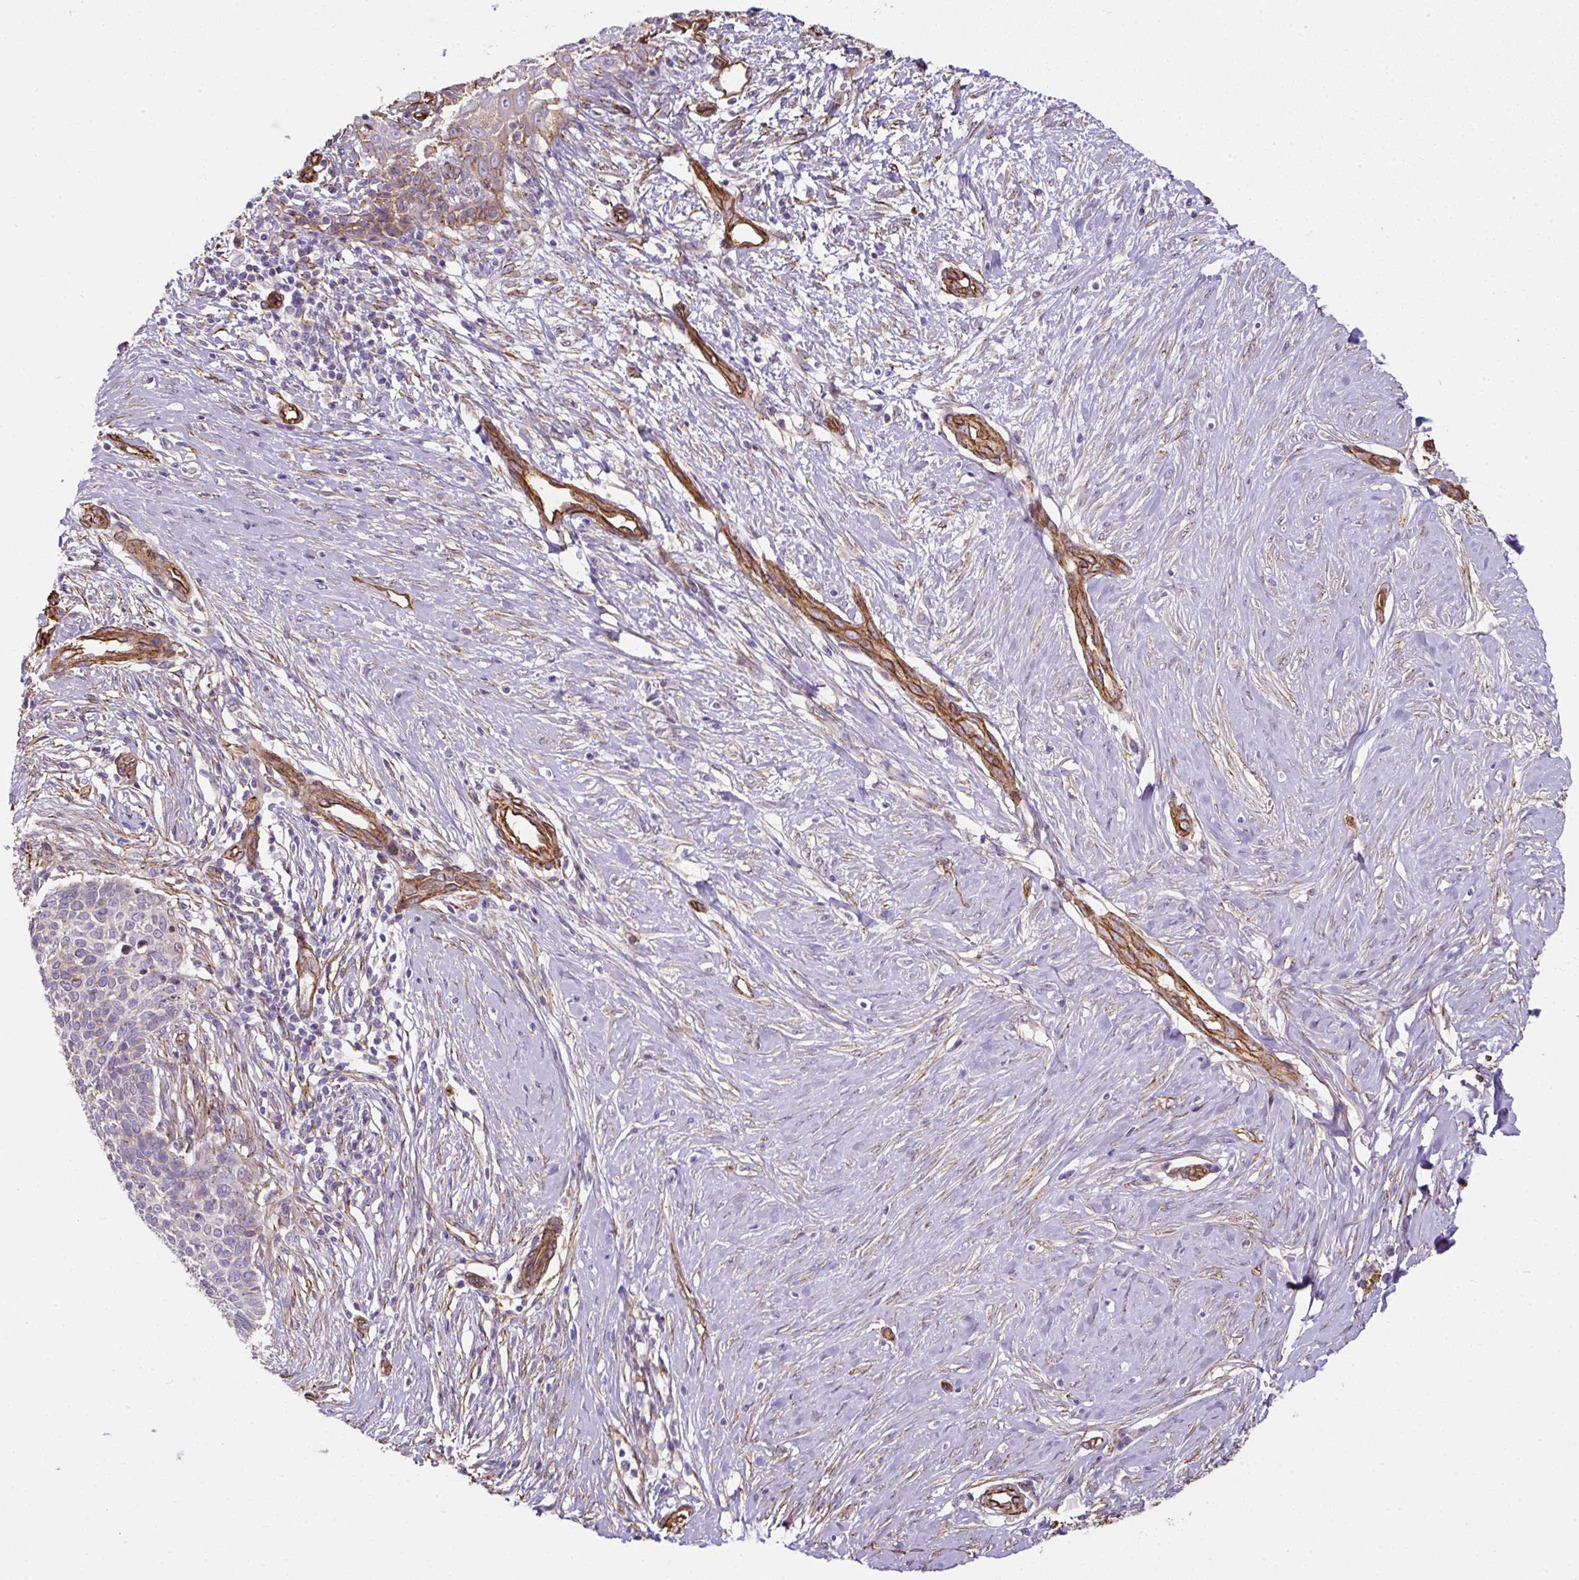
{"staining": {"intensity": "negative", "quantity": "none", "location": "none"}, "tissue": "skin cancer", "cell_type": "Tumor cells", "image_type": "cancer", "snomed": [{"axis": "morphology", "description": "Normal tissue, NOS"}, {"axis": "morphology", "description": "Basal cell carcinoma"}, {"axis": "topography", "description": "Skin"}], "caption": "A high-resolution histopathology image shows immunohistochemistry (IHC) staining of skin cancer, which shows no significant positivity in tumor cells.", "gene": "ANKUB1", "patient": {"sex": "male", "age": 50}}